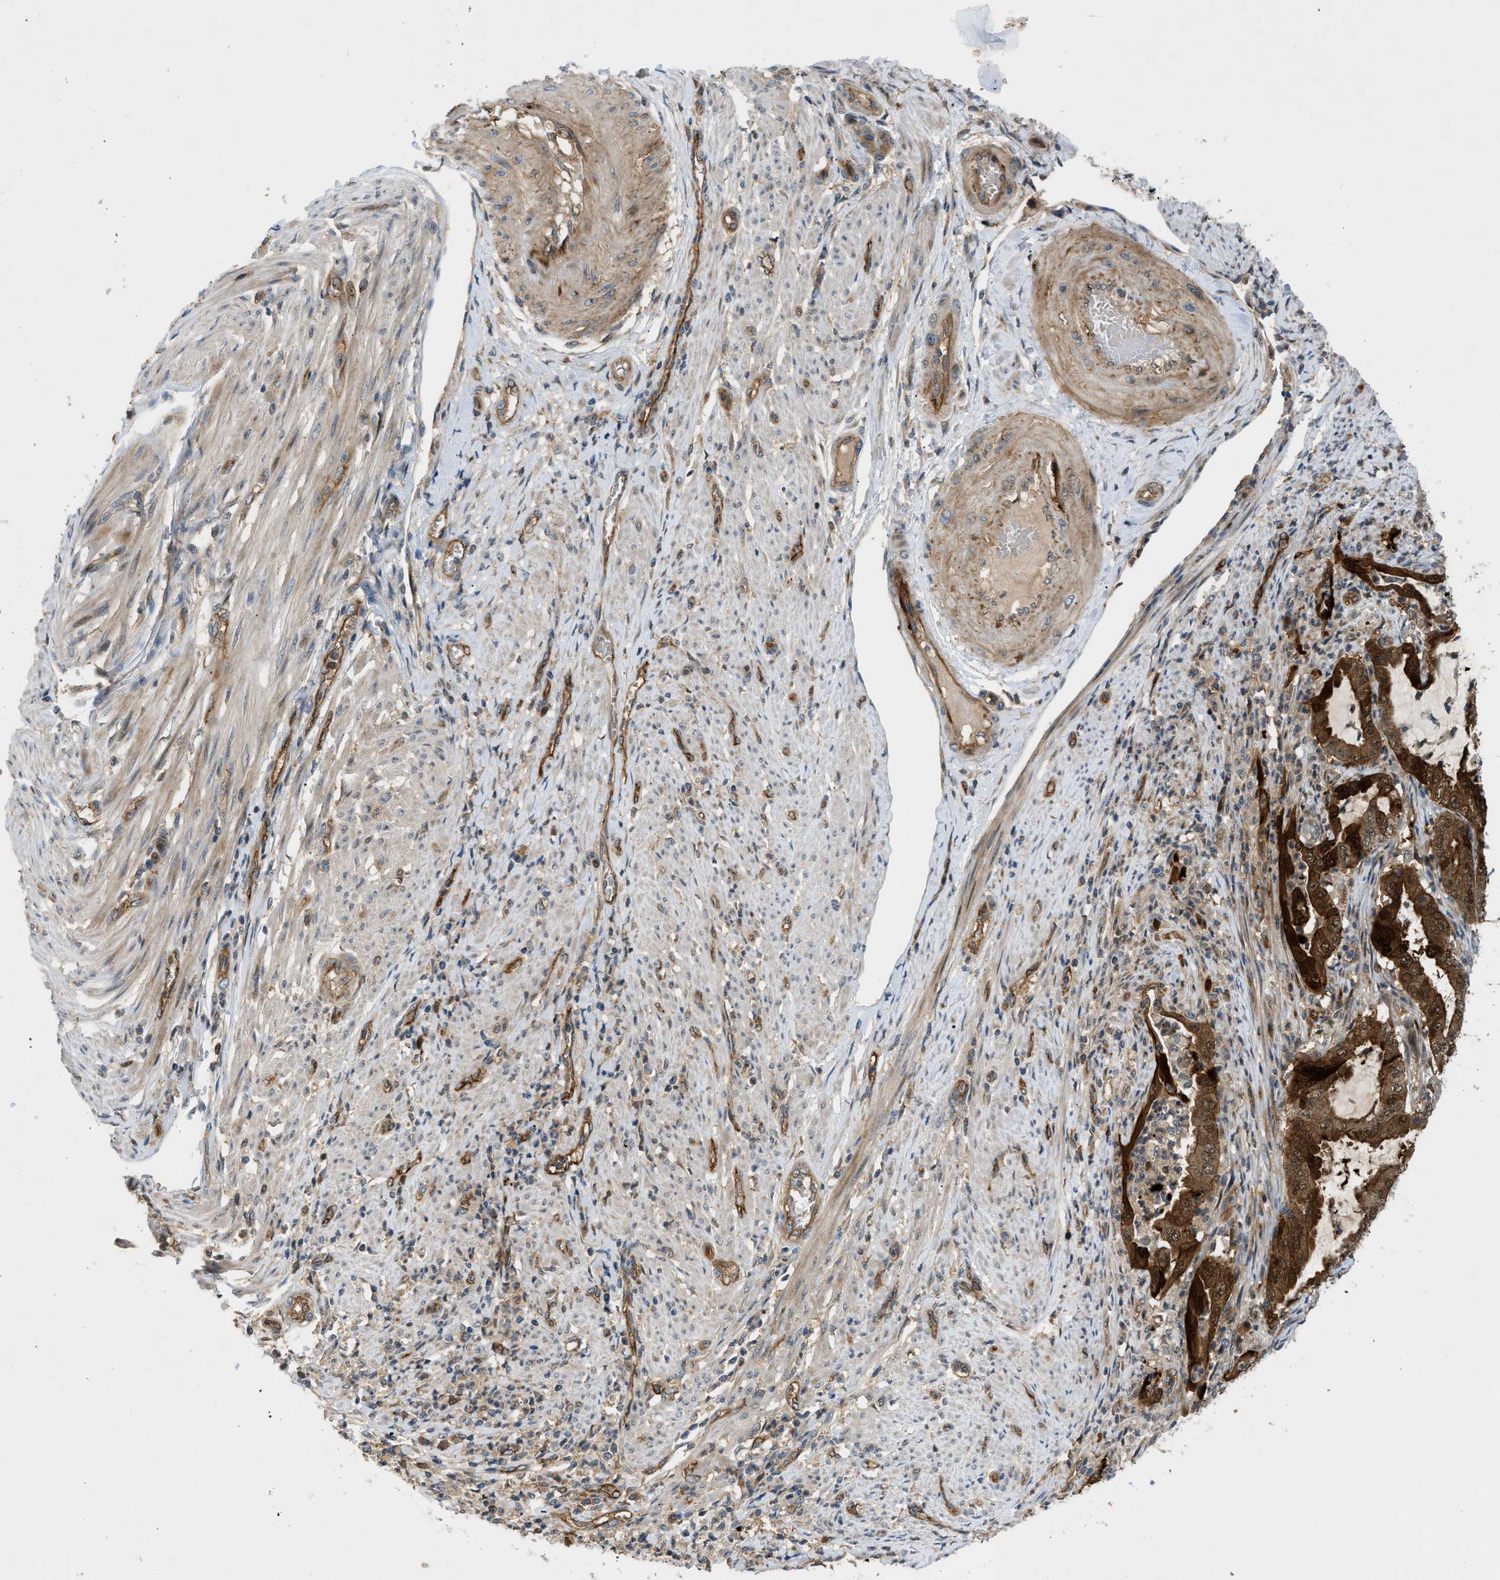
{"staining": {"intensity": "moderate", "quantity": ">75%", "location": "cytoplasmic/membranous,nuclear"}, "tissue": "endometrial cancer", "cell_type": "Tumor cells", "image_type": "cancer", "snomed": [{"axis": "morphology", "description": "Adenocarcinoma, NOS"}, {"axis": "topography", "description": "Endometrium"}], "caption": "DAB immunohistochemical staining of endometrial cancer exhibits moderate cytoplasmic/membranous and nuclear protein positivity in approximately >75% of tumor cells.", "gene": "TRAK2", "patient": {"sex": "female", "age": 70}}